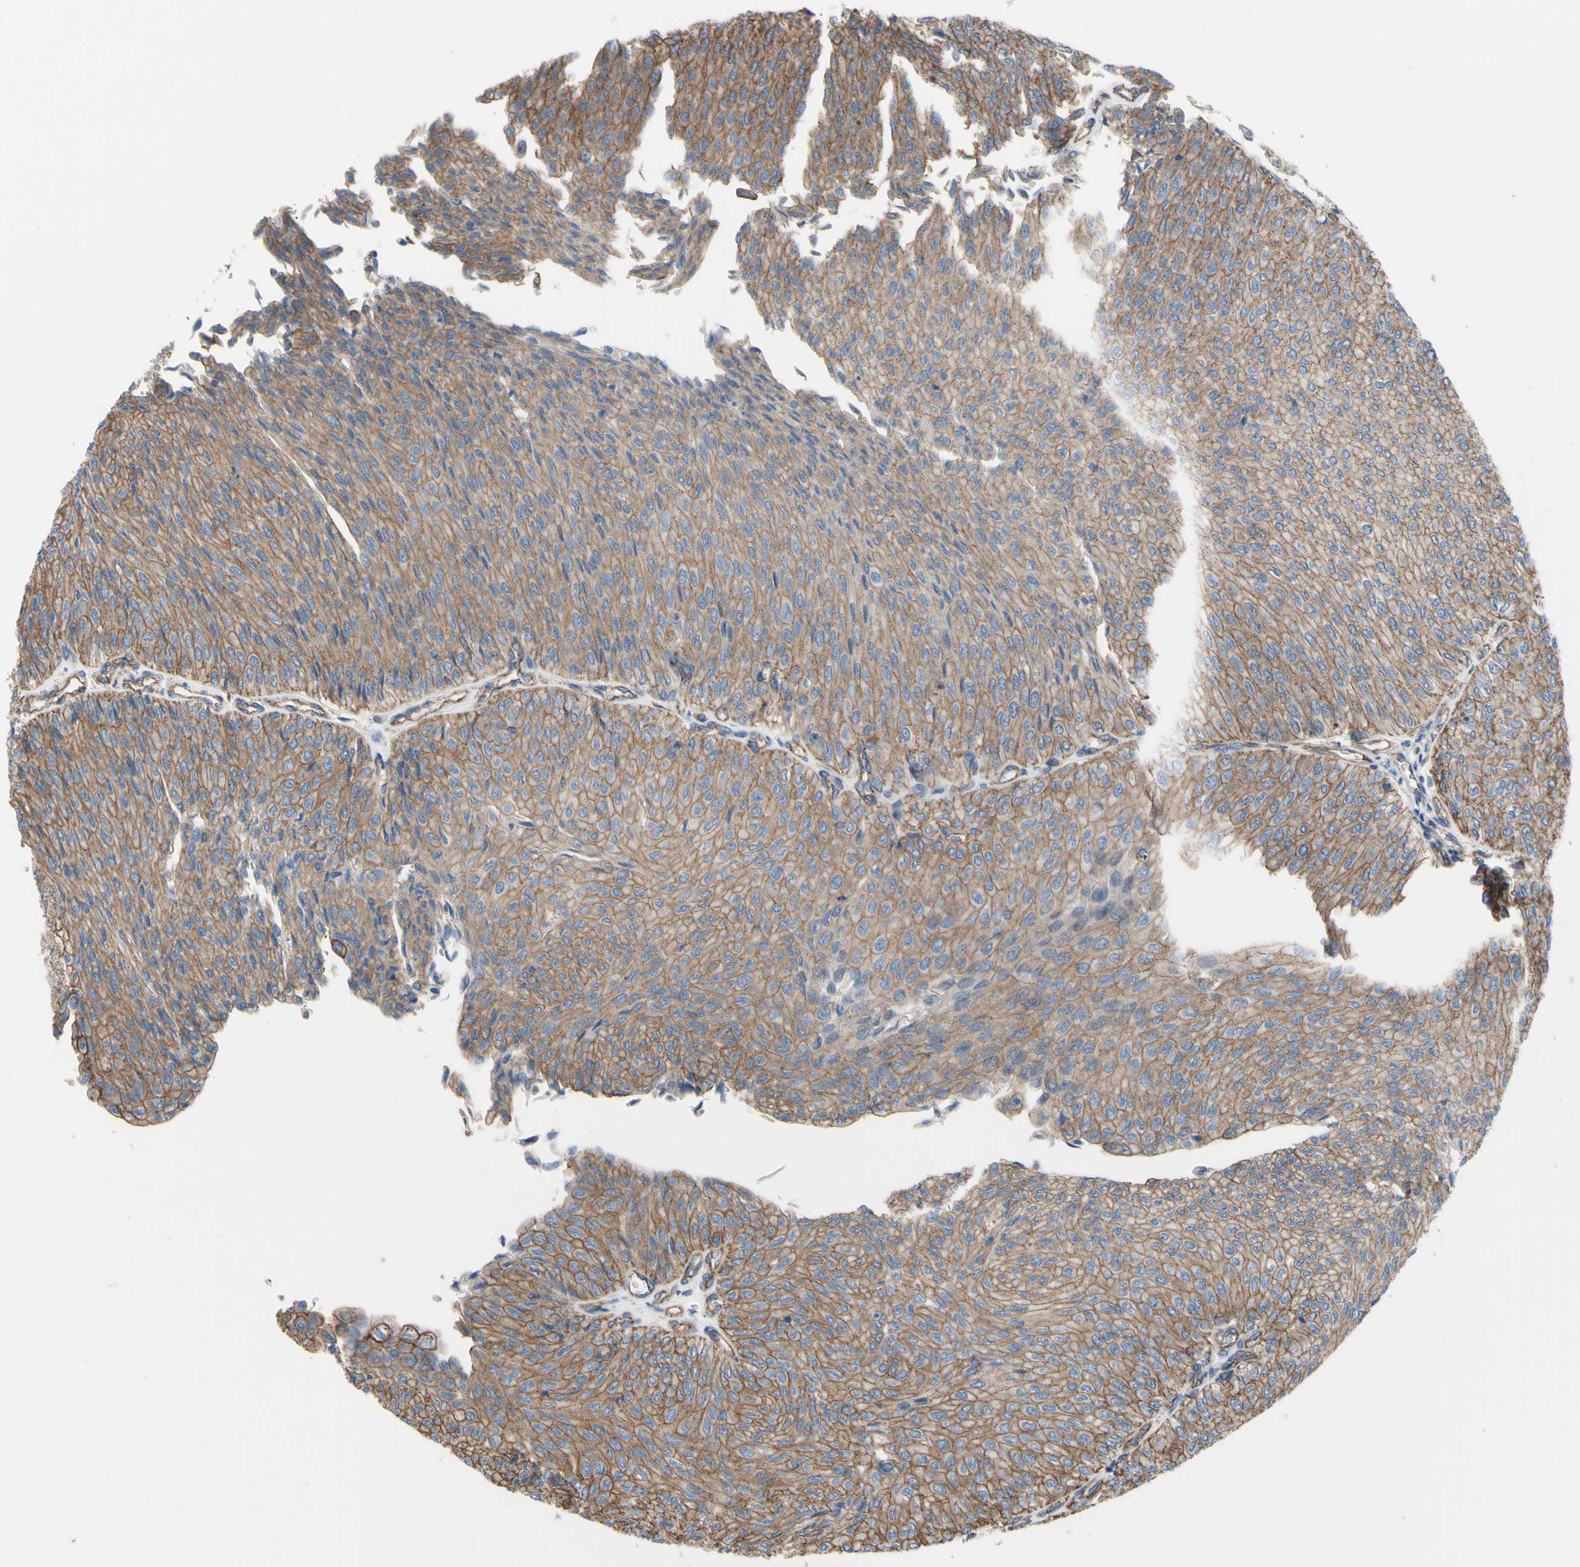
{"staining": {"intensity": "strong", "quantity": ">75%", "location": "cytoplasmic/membranous"}, "tissue": "urothelial cancer", "cell_type": "Tumor cells", "image_type": "cancer", "snomed": [{"axis": "morphology", "description": "Urothelial carcinoma, Low grade"}, {"axis": "topography", "description": "Urinary bladder"}], "caption": "Brown immunohistochemical staining in urothelial carcinoma (low-grade) displays strong cytoplasmic/membranous expression in about >75% of tumor cells.", "gene": "TPBG", "patient": {"sex": "male", "age": 78}}